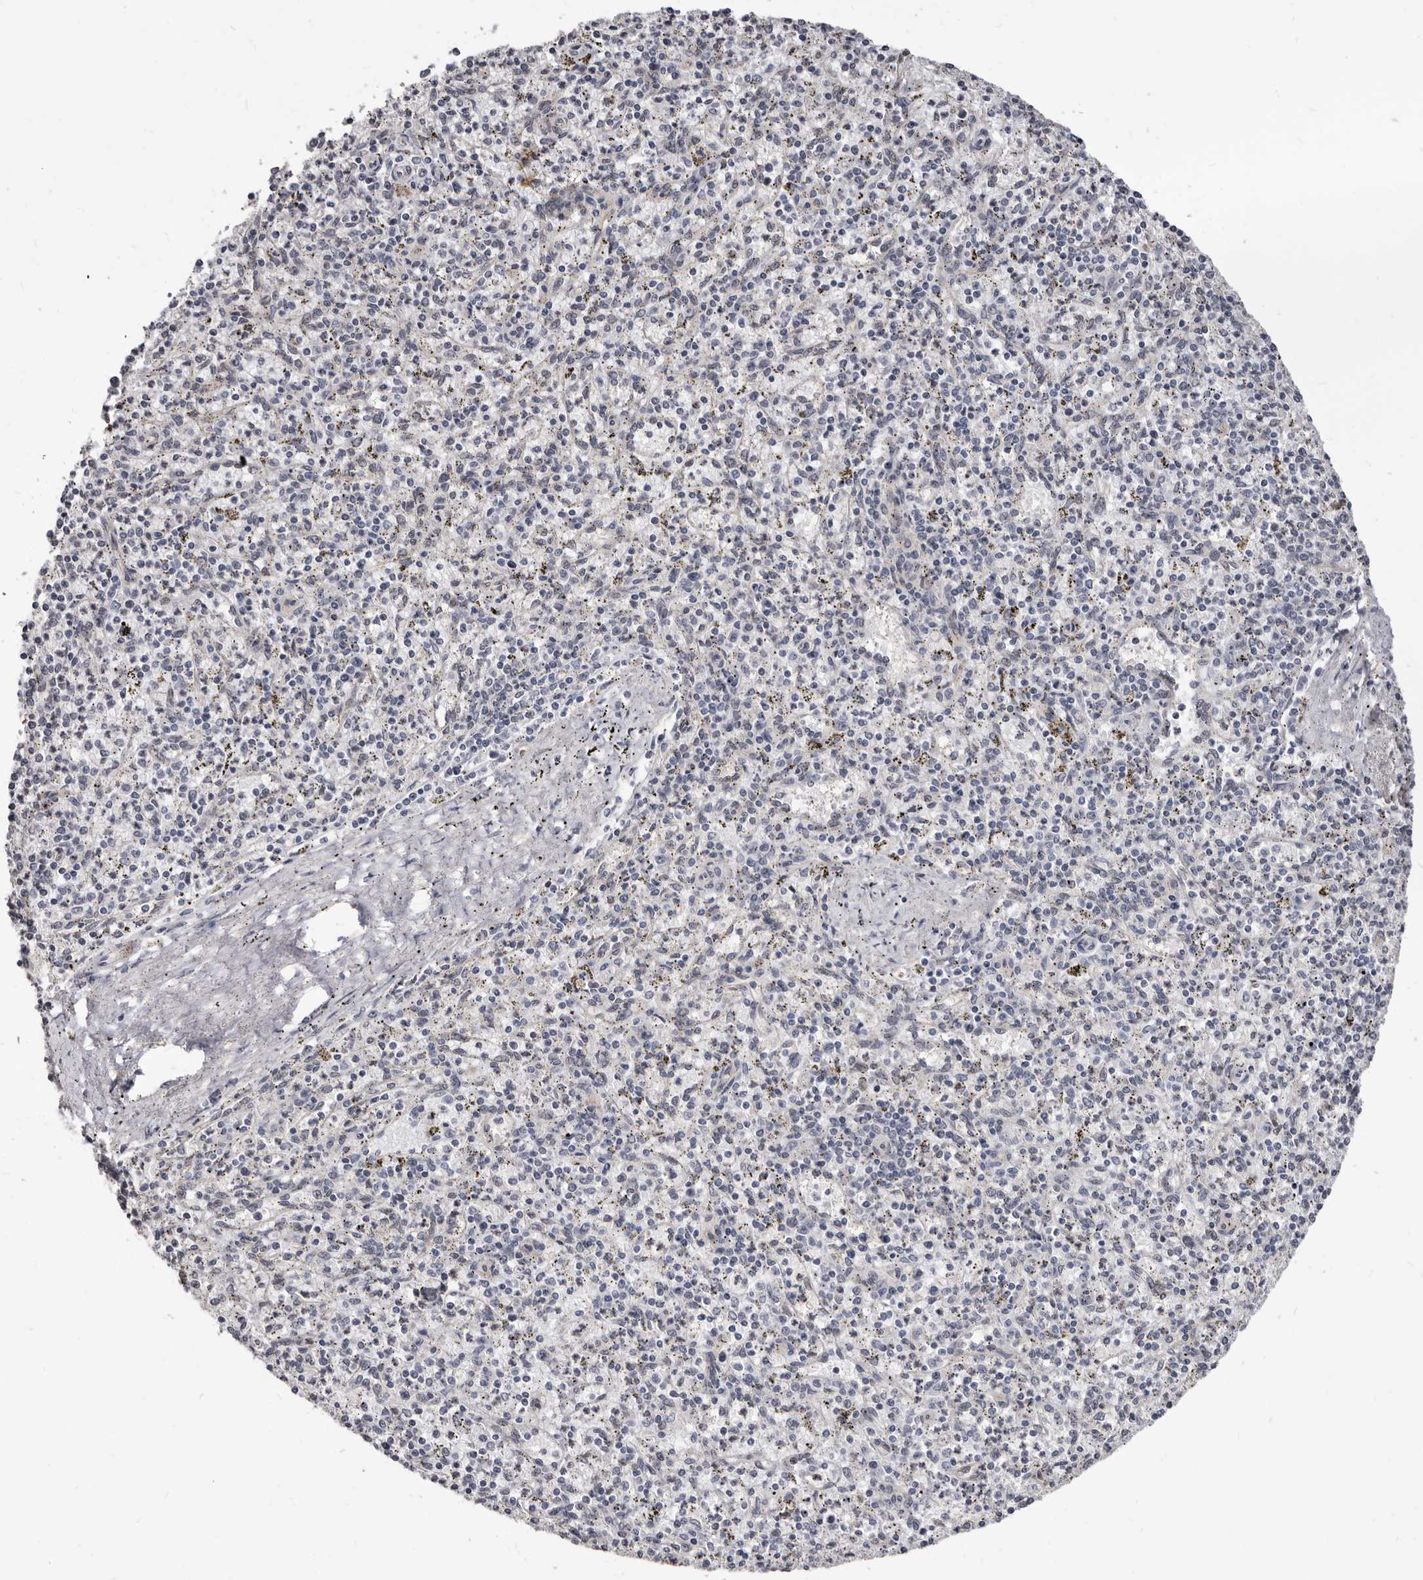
{"staining": {"intensity": "negative", "quantity": "none", "location": "none"}, "tissue": "spleen", "cell_type": "Cells in red pulp", "image_type": "normal", "snomed": [{"axis": "morphology", "description": "Normal tissue, NOS"}, {"axis": "topography", "description": "Spleen"}], "caption": "The immunohistochemistry image has no significant positivity in cells in red pulp of spleen.", "gene": "KHDRBS2", "patient": {"sex": "male", "age": 72}}